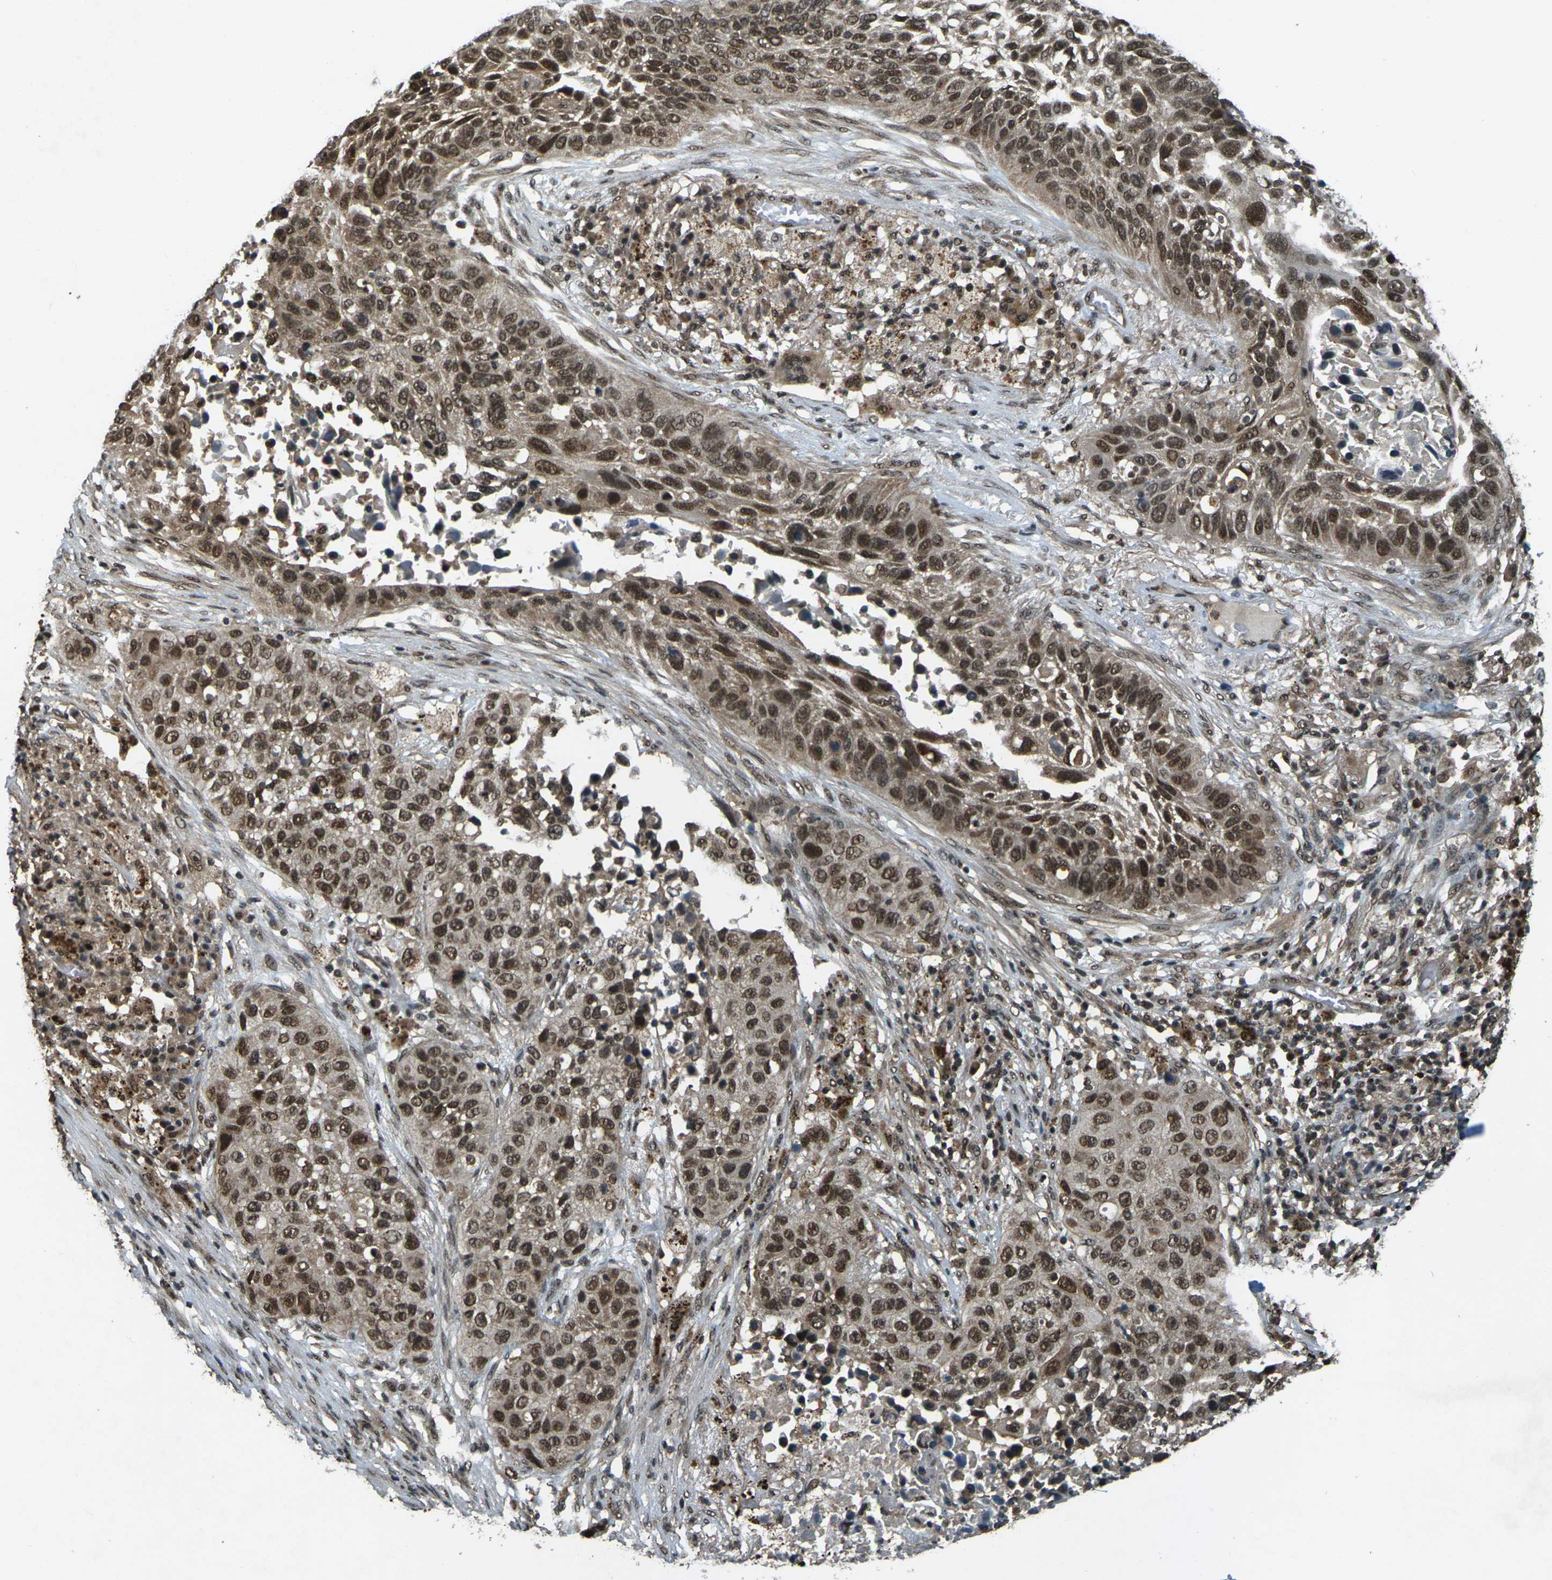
{"staining": {"intensity": "moderate", "quantity": ">75%", "location": "cytoplasmic/membranous,nuclear"}, "tissue": "lung cancer", "cell_type": "Tumor cells", "image_type": "cancer", "snomed": [{"axis": "morphology", "description": "Squamous cell carcinoma, NOS"}, {"axis": "topography", "description": "Lung"}], "caption": "IHC (DAB (3,3'-diaminobenzidine)) staining of human lung cancer (squamous cell carcinoma) exhibits moderate cytoplasmic/membranous and nuclear protein expression in approximately >75% of tumor cells.", "gene": "NR4A2", "patient": {"sex": "male", "age": 57}}